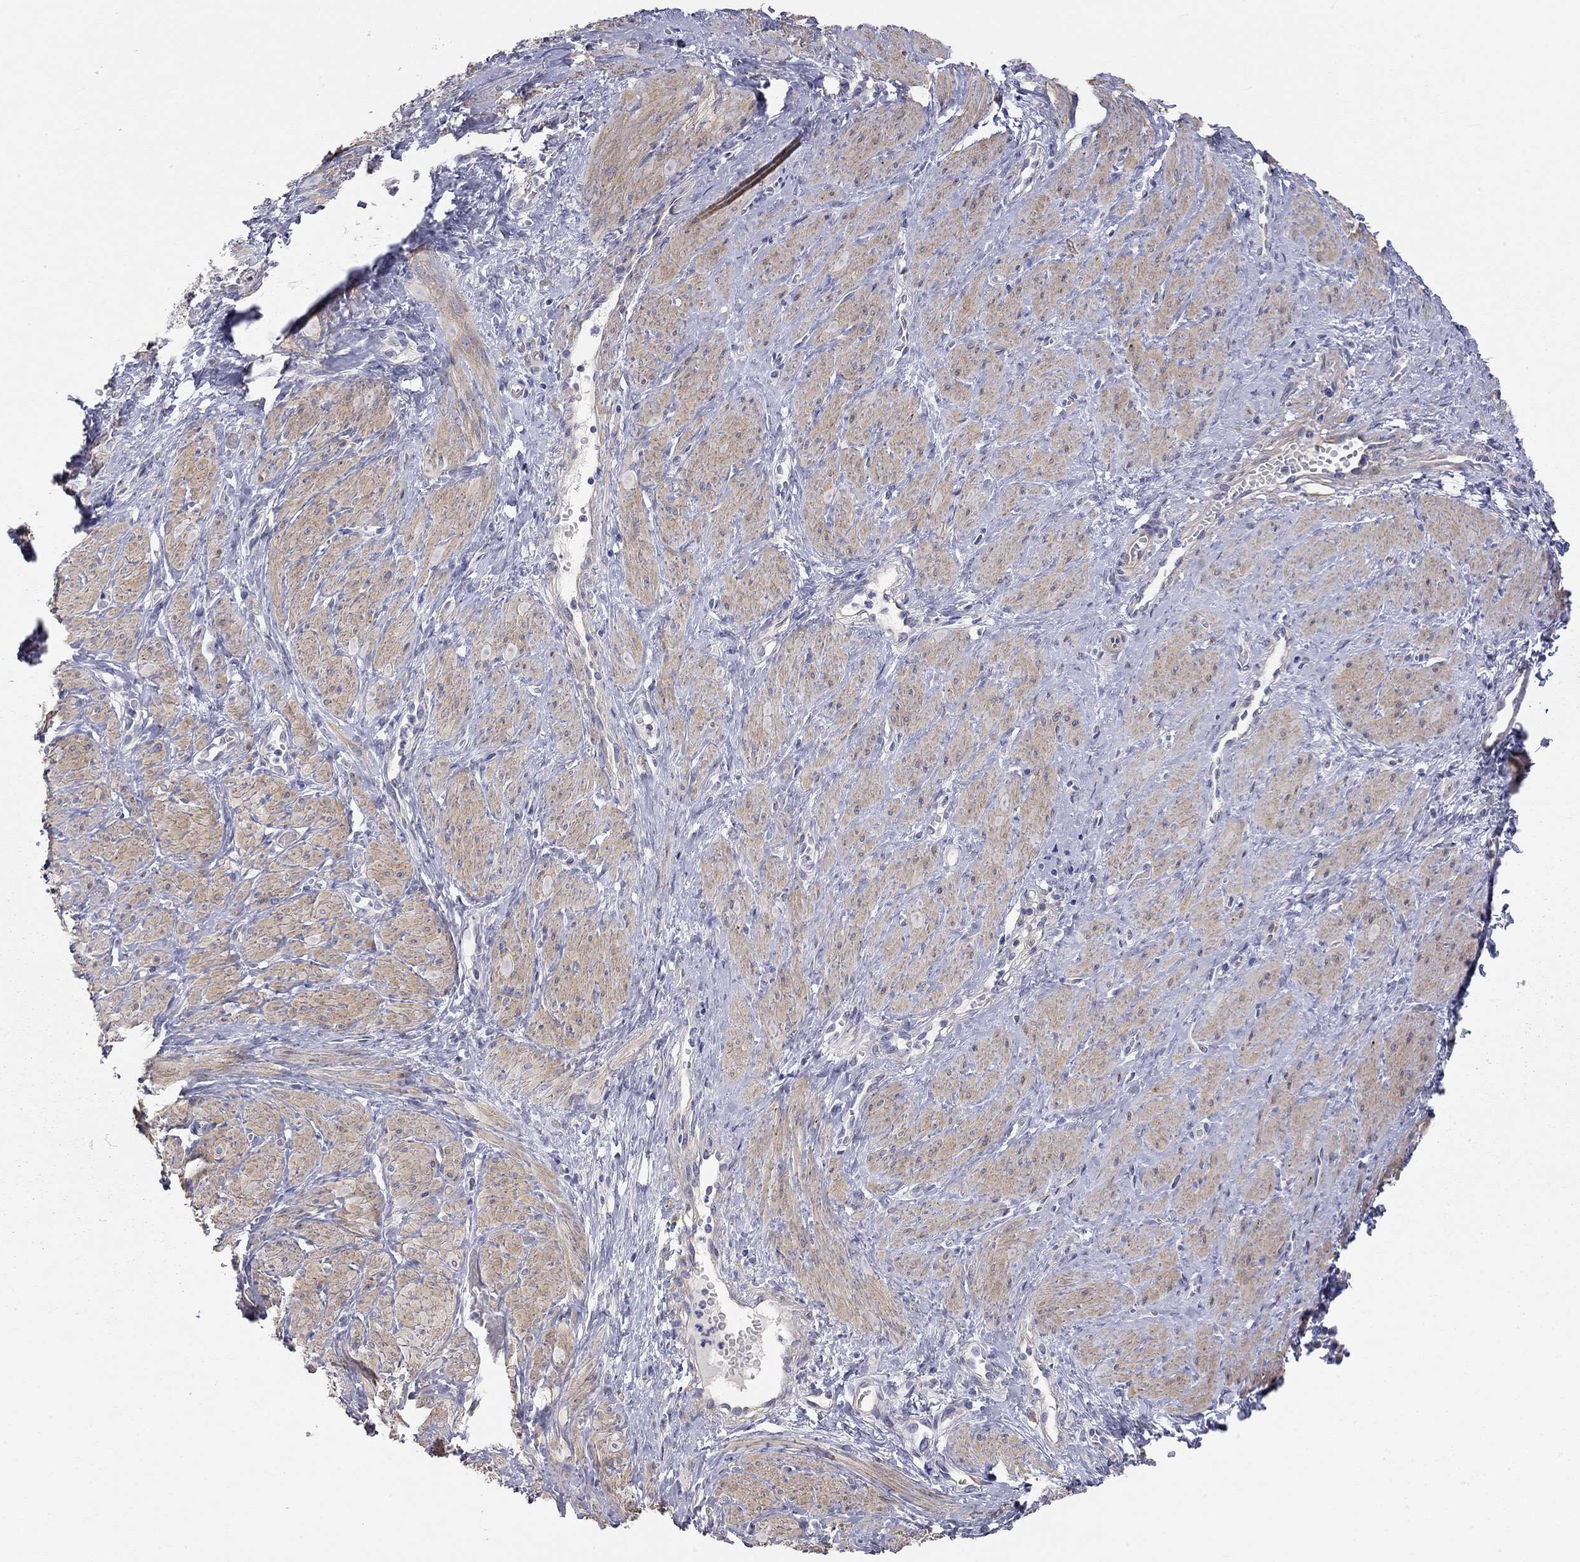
{"staining": {"intensity": "weak", "quantity": "25%-75%", "location": "cytoplasmic/membranous"}, "tissue": "smooth muscle", "cell_type": "Smooth muscle cells", "image_type": "normal", "snomed": [{"axis": "morphology", "description": "Normal tissue, NOS"}, {"axis": "topography", "description": "Smooth muscle"}, {"axis": "topography", "description": "Uterus"}], "caption": "Immunohistochemistry (IHC) micrograph of normal smooth muscle stained for a protein (brown), which shows low levels of weak cytoplasmic/membranous expression in approximately 25%-75% of smooth muscle cells.", "gene": "PAPSS2", "patient": {"sex": "female", "age": 39}}